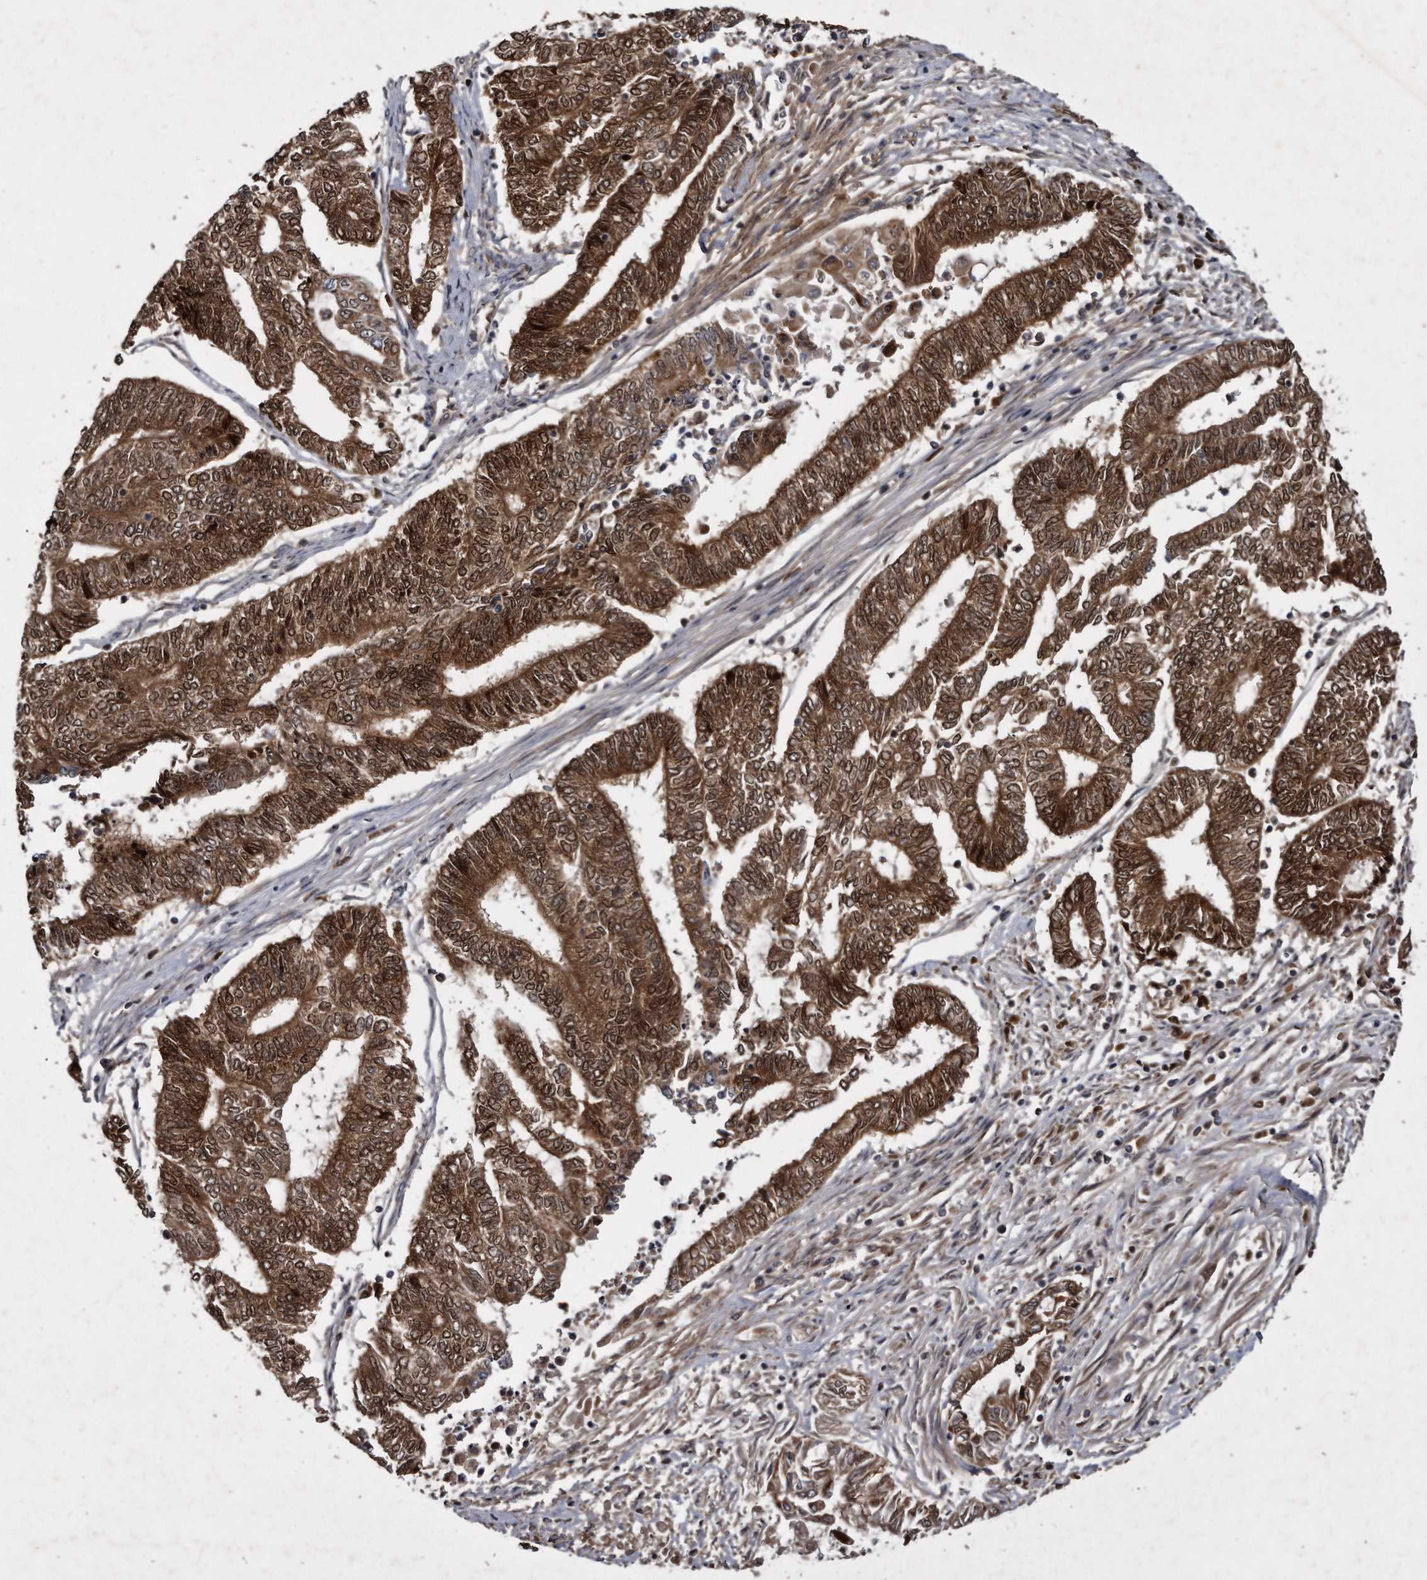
{"staining": {"intensity": "strong", "quantity": ">75%", "location": "cytoplasmic/membranous,nuclear"}, "tissue": "endometrial cancer", "cell_type": "Tumor cells", "image_type": "cancer", "snomed": [{"axis": "morphology", "description": "Adenocarcinoma, NOS"}, {"axis": "topography", "description": "Uterus"}, {"axis": "topography", "description": "Endometrium"}], "caption": "A high-resolution image shows immunohistochemistry staining of endometrial cancer, which displays strong cytoplasmic/membranous and nuclear expression in about >75% of tumor cells. The staining was performed using DAB (3,3'-diaminobenzidine) to visualize the protein expression in brown, while the nuclei were stained in blue with hematoxylin (Magnification: 20x).", "gene": "FAM136A", "patient": {"sex": "female", "age": 70}}